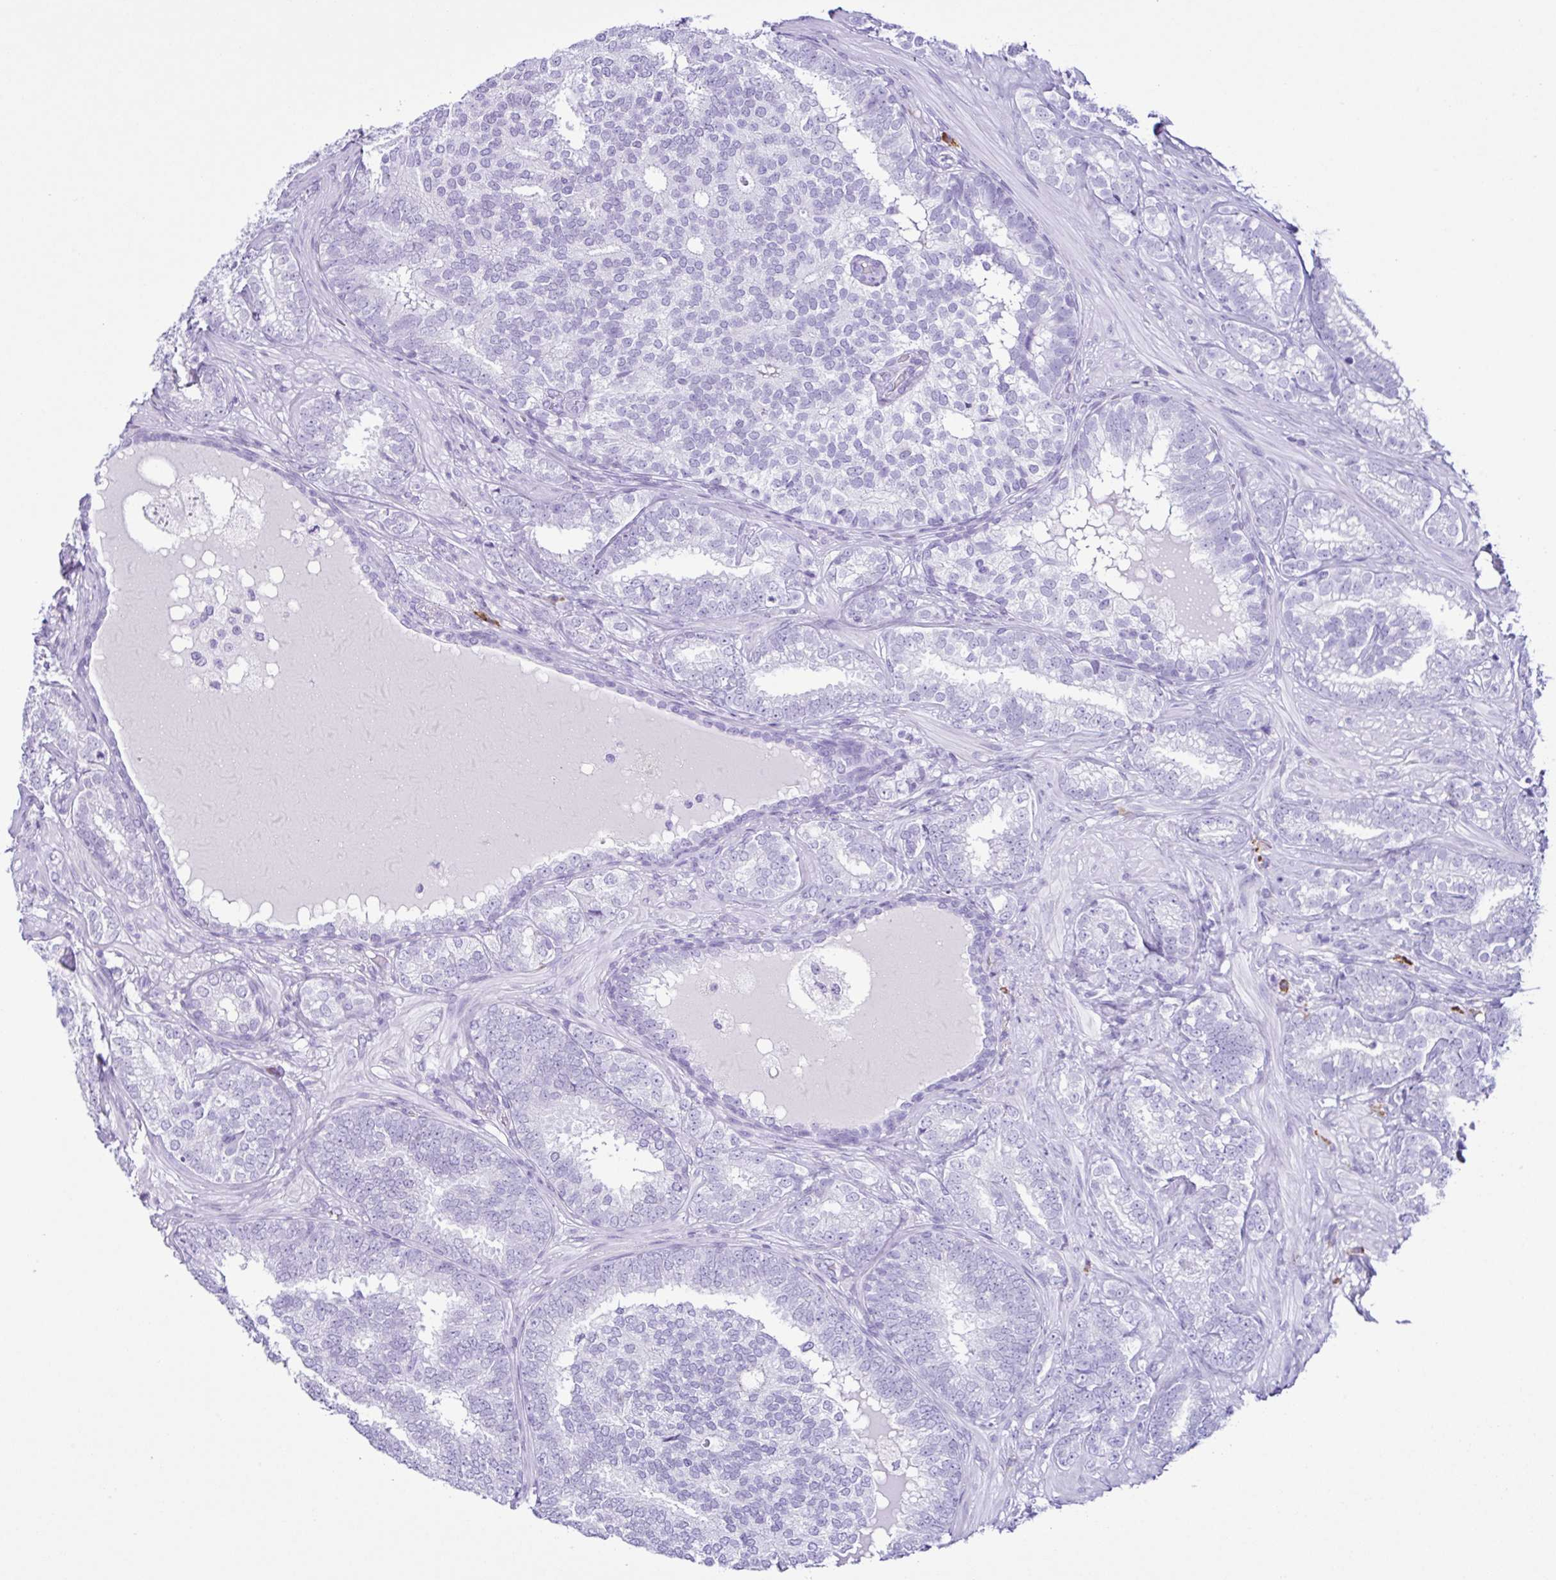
{"staining": {"intensity": "negative", "quantity": "none", "location": "none"}, "tissue": "prostate cancer", "cell_type": "Tumor cells", "image_type": "cancer", "snomed": [{"axis": "morphology", "description": "Adenocarcinoma, High grade"}, {"axis": "topography", "description": "Prostate"}], "caption": "High magnification brightfield microscopy of prostate cancer stained with DAB (brown) and counterstained with hematoxylin (blue): tumor cells show no significant positivity.", "gene": "PIGF", "patient": {"sex": "male", "age": 72}}